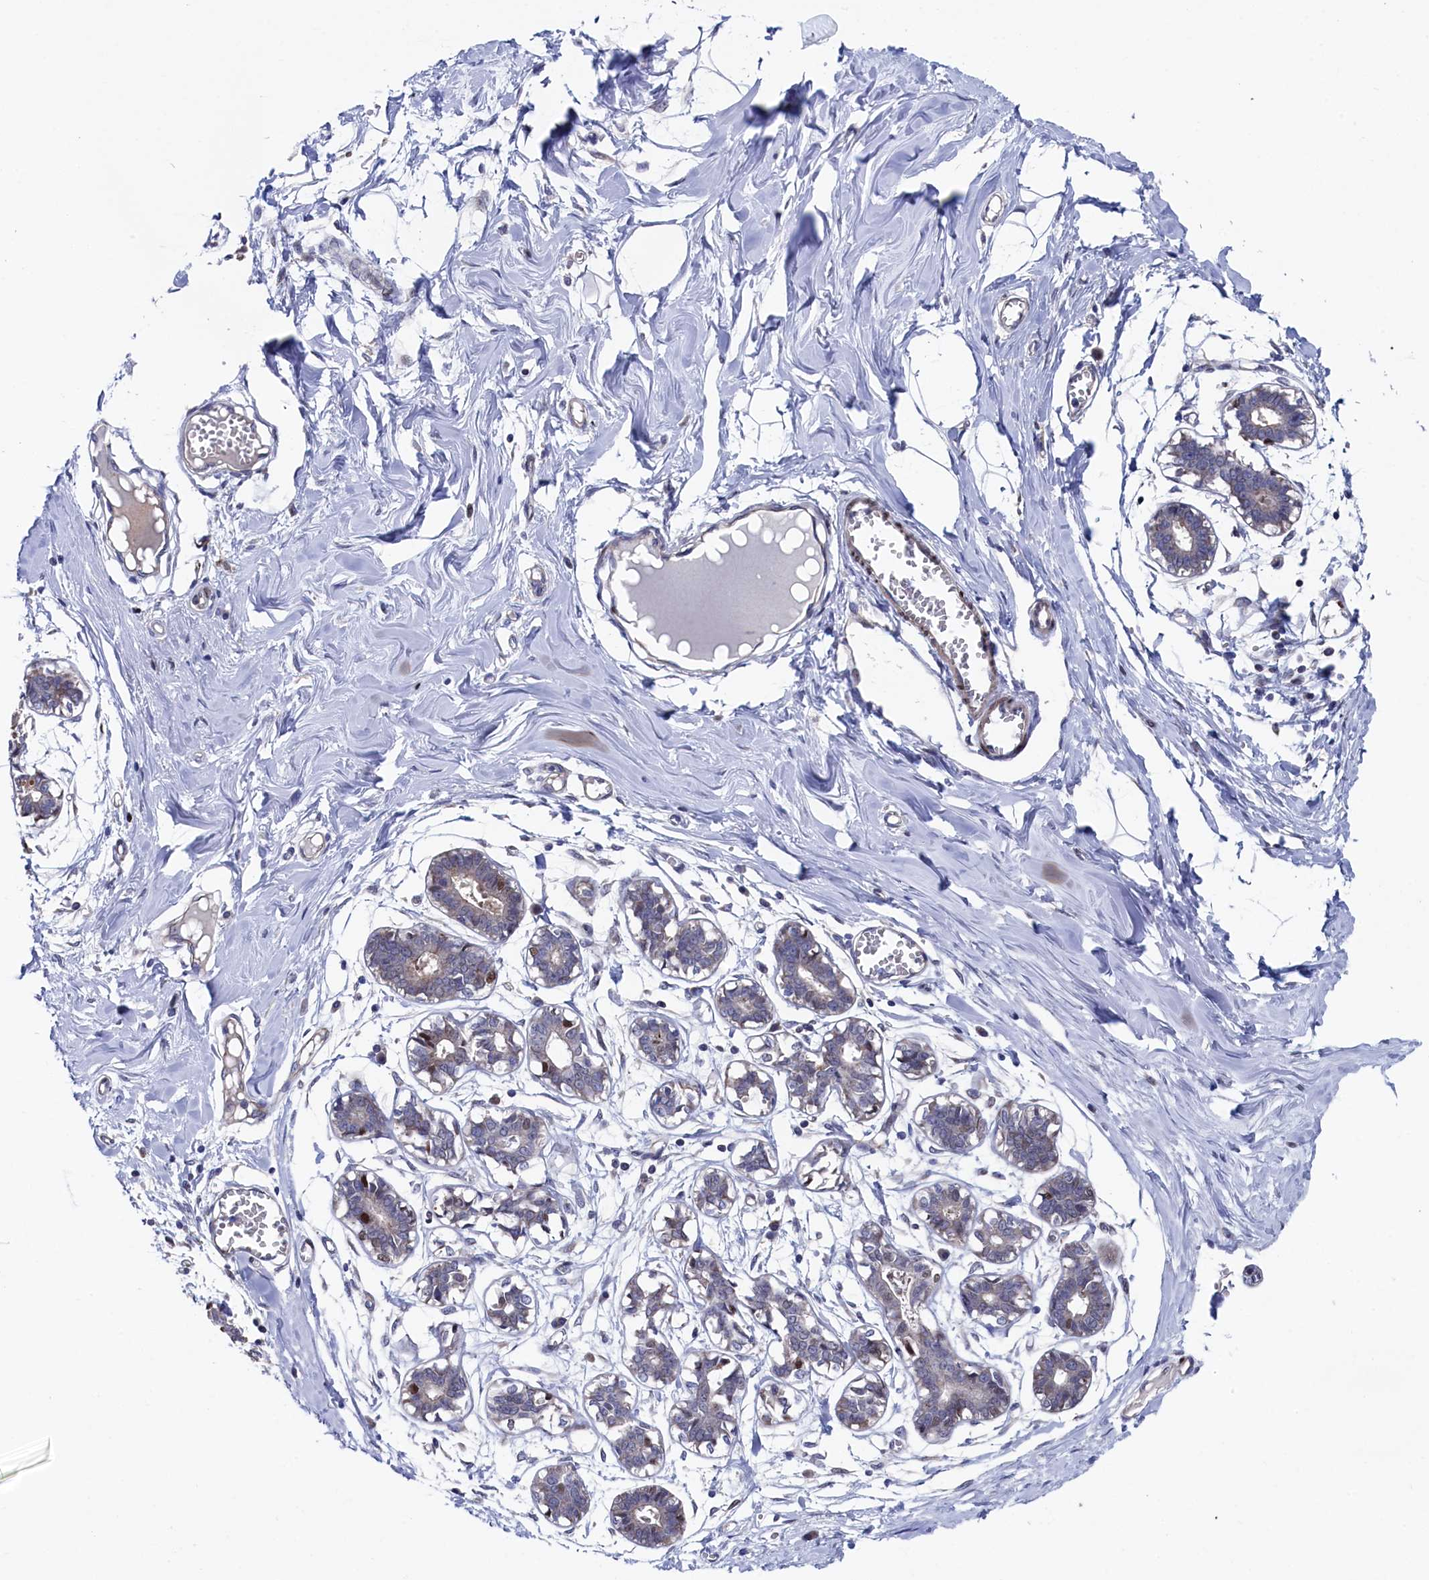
{"staining": {"intensity": "weak", "quantity": ">75%", "location": "cytoplasmic/membranous"}, "tissue": "breast", "cell_type": "Adipocytes", "image_type": "normal", "snomed": [{"axis": "morphology", "description": "Normal tissue, NOS"}, {"axis": "topography", "description": "Breast"}], "caption": "Weak cytoplasmic/membranous protein staining is seen in about >75% of adipocytes in breast.", "gene": "ZNF891", "patient": {"sex": "female", "age": 27}}